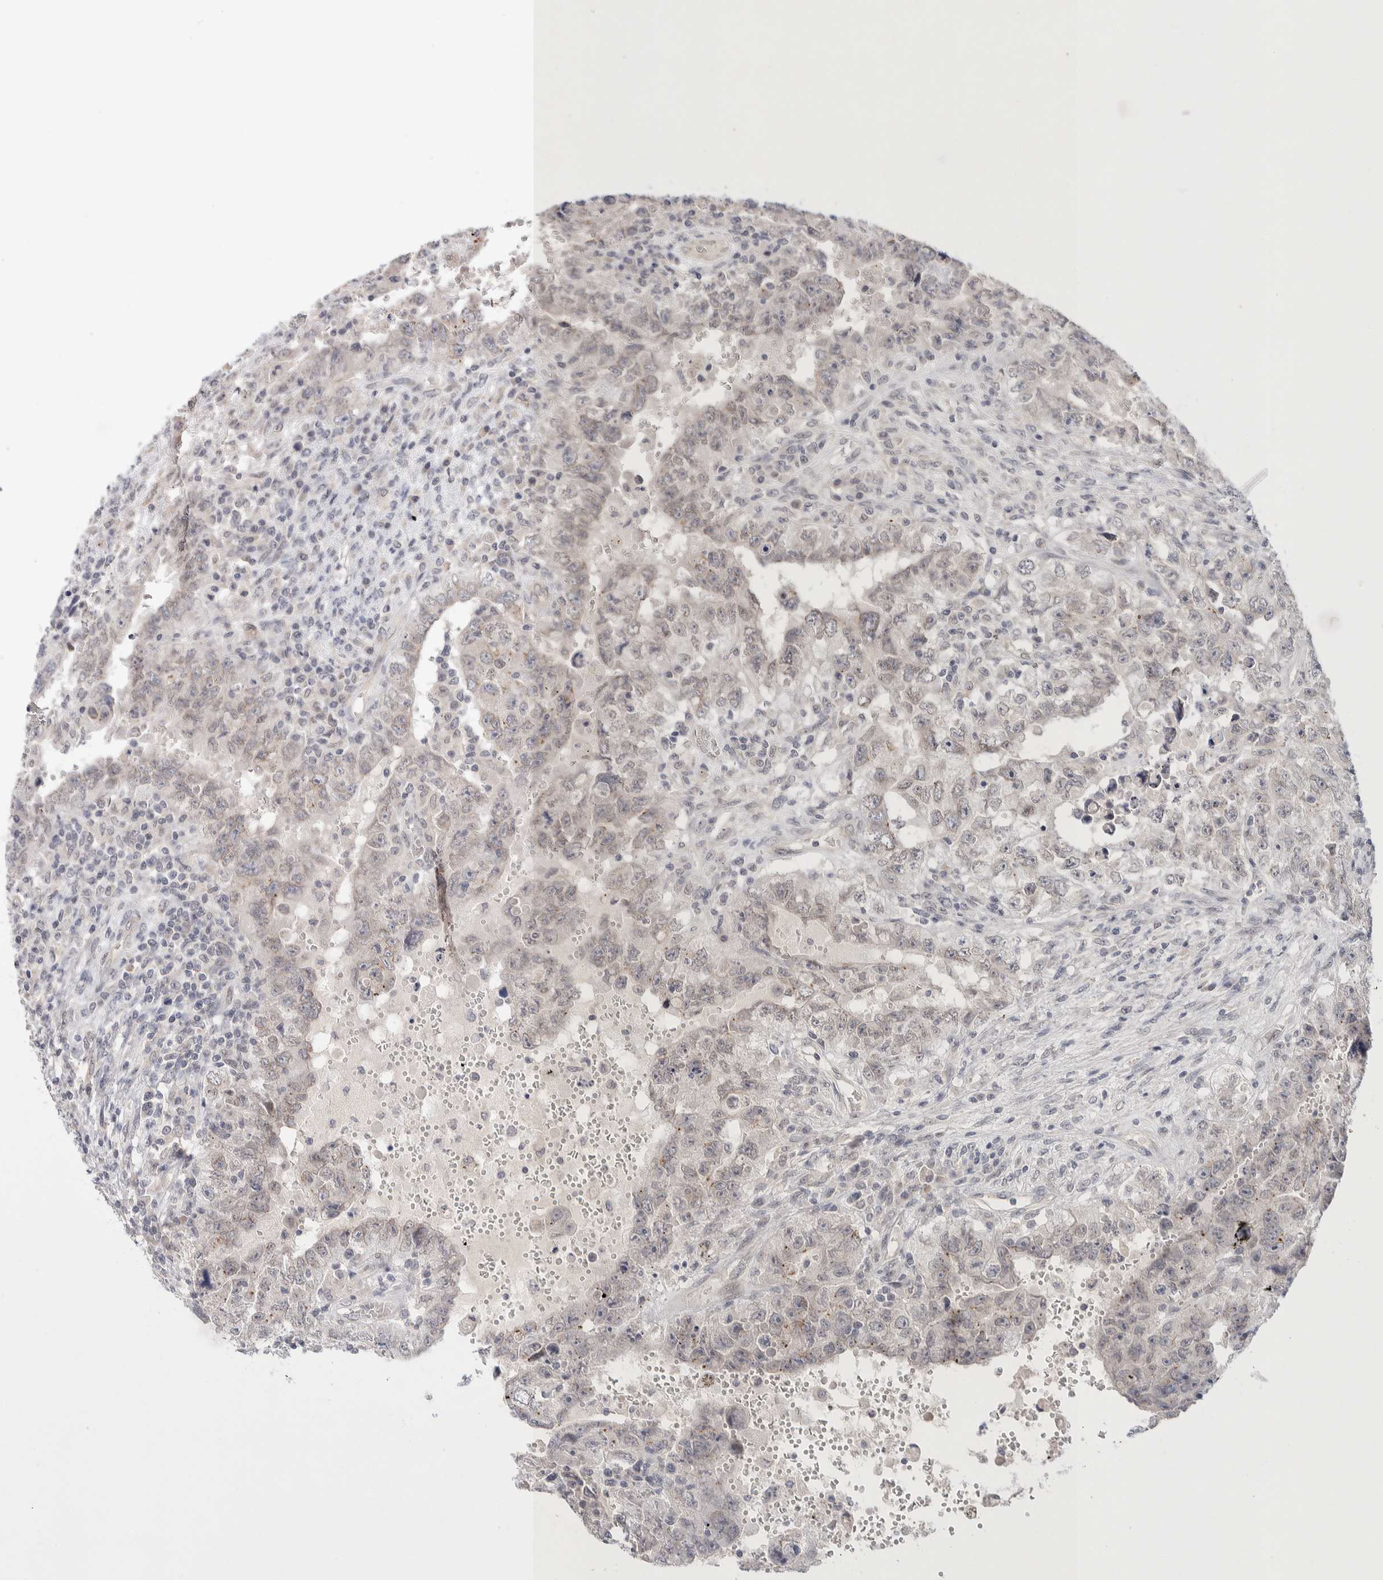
{"staining": {"intensity": "negative", "quantity": "none", "location": "none"}, "tissue": "testis cancer", "cell_type": "Tumor cells", "image_type": "cancer", "snomed": [{"axis": "morphology", "description": "Carcinoma, Embryonal, NOS"}, {"axis": "topography", "description": "Testis"}], "caption": "High power microscopy histopathology image of an immunohistochemistry image of testis cancer (embryonal carcinoma), revealing no significant expression in tumor cells.", "gene": "CRAT", "patient": {"sex": "male", "age": 26}}